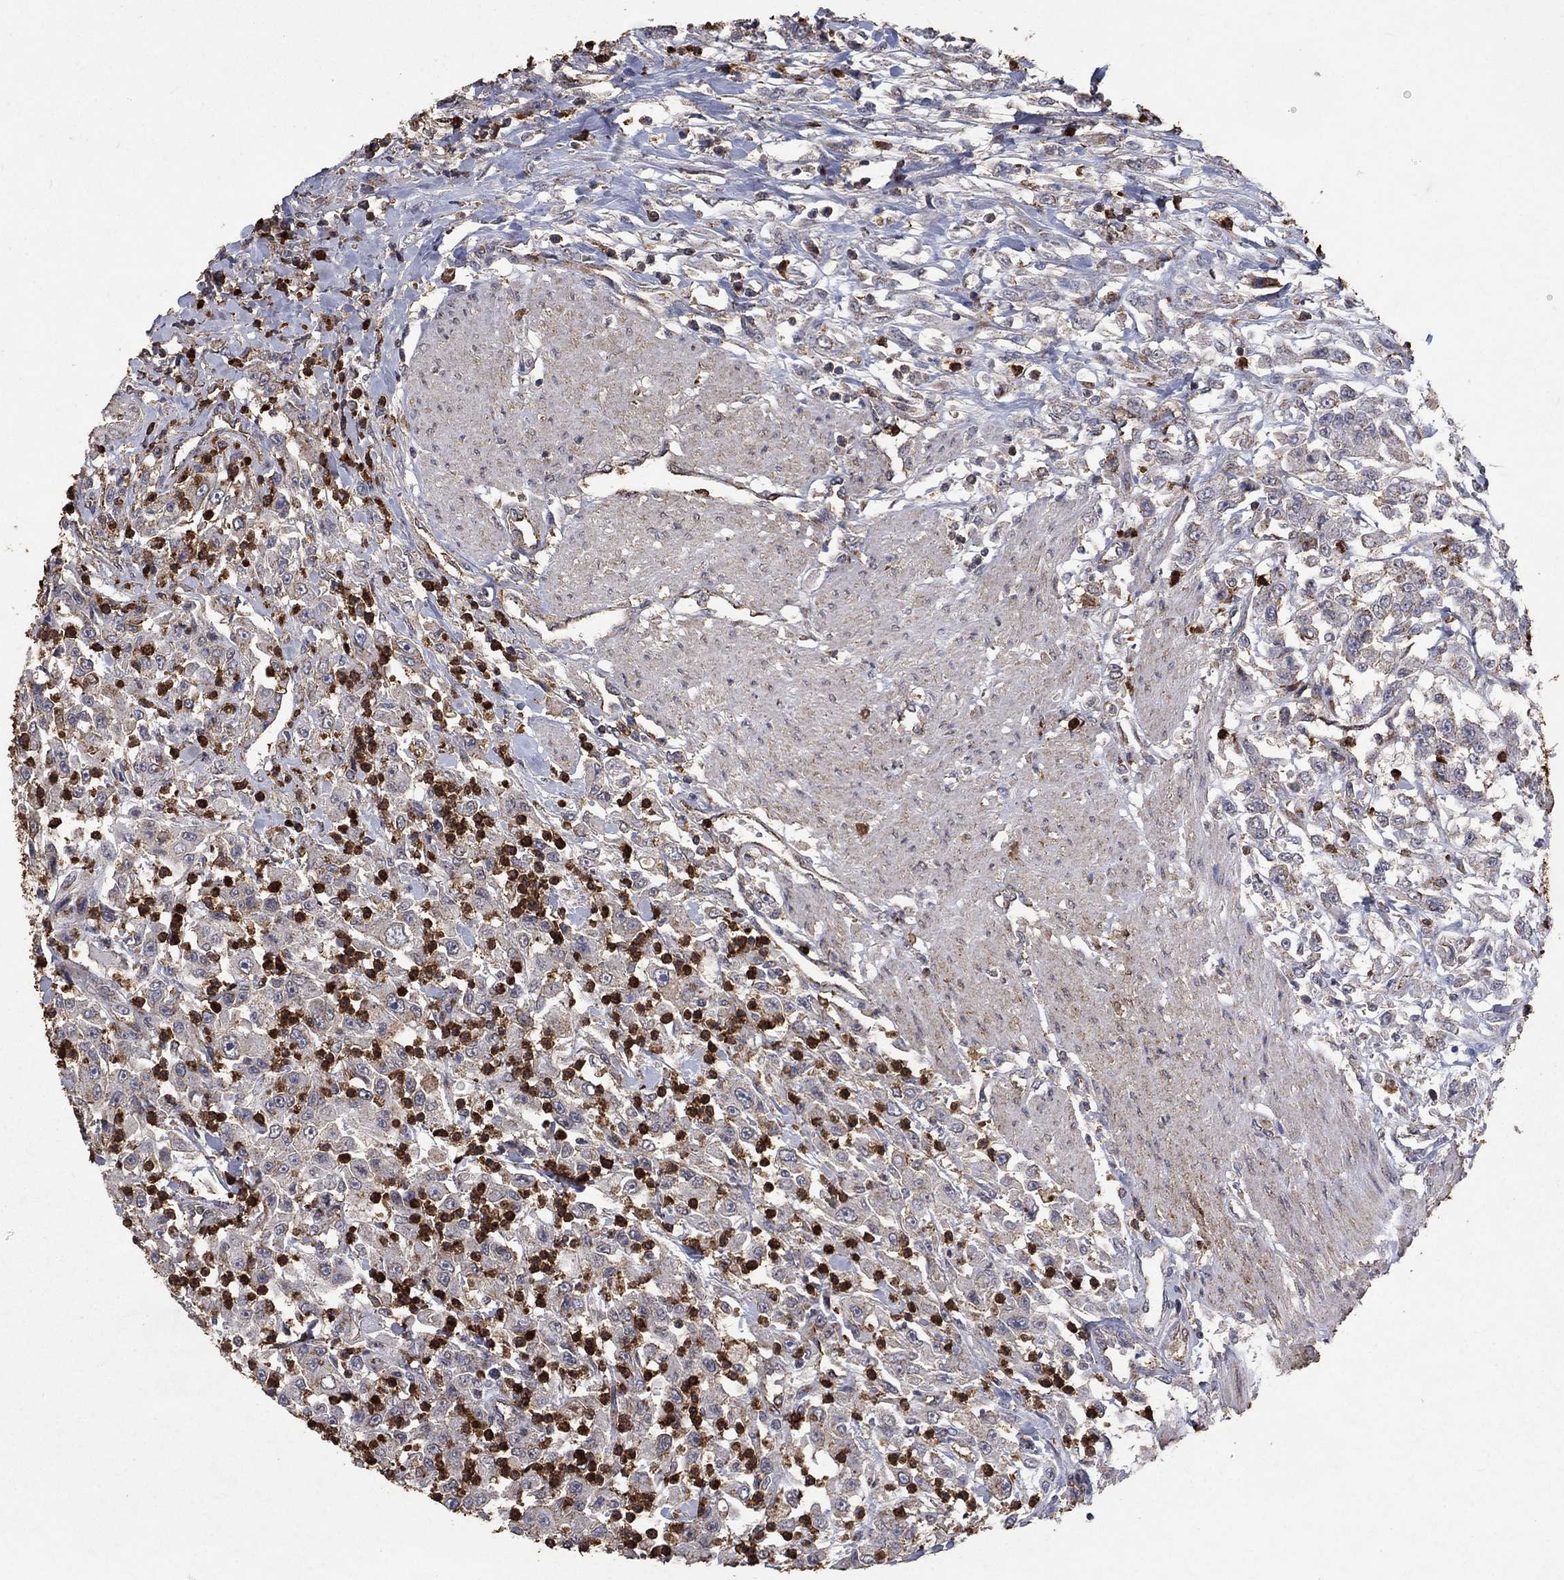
{"staining": {"intensity": "negative", "quantity": "none", "location": "none"}, "tissue": "urothelial cancer", "cell_type": "Tumor cells", "image_type": "cancer", "snomed": [{"axis": "morphology", "description": "Urothelial carcinoma, High grade"}, {"axis": "topography", "description": "Urinary bladder"}], "caption": "Photomicrograph shows no protein staining in tumor cells of high-grade urothelial carcinoma tissue. (DAB (3,3'-diaminobenzidine) IHC, high magnification).", "gene": "CD24", "patient": {"sex": "male", "age": 46}}